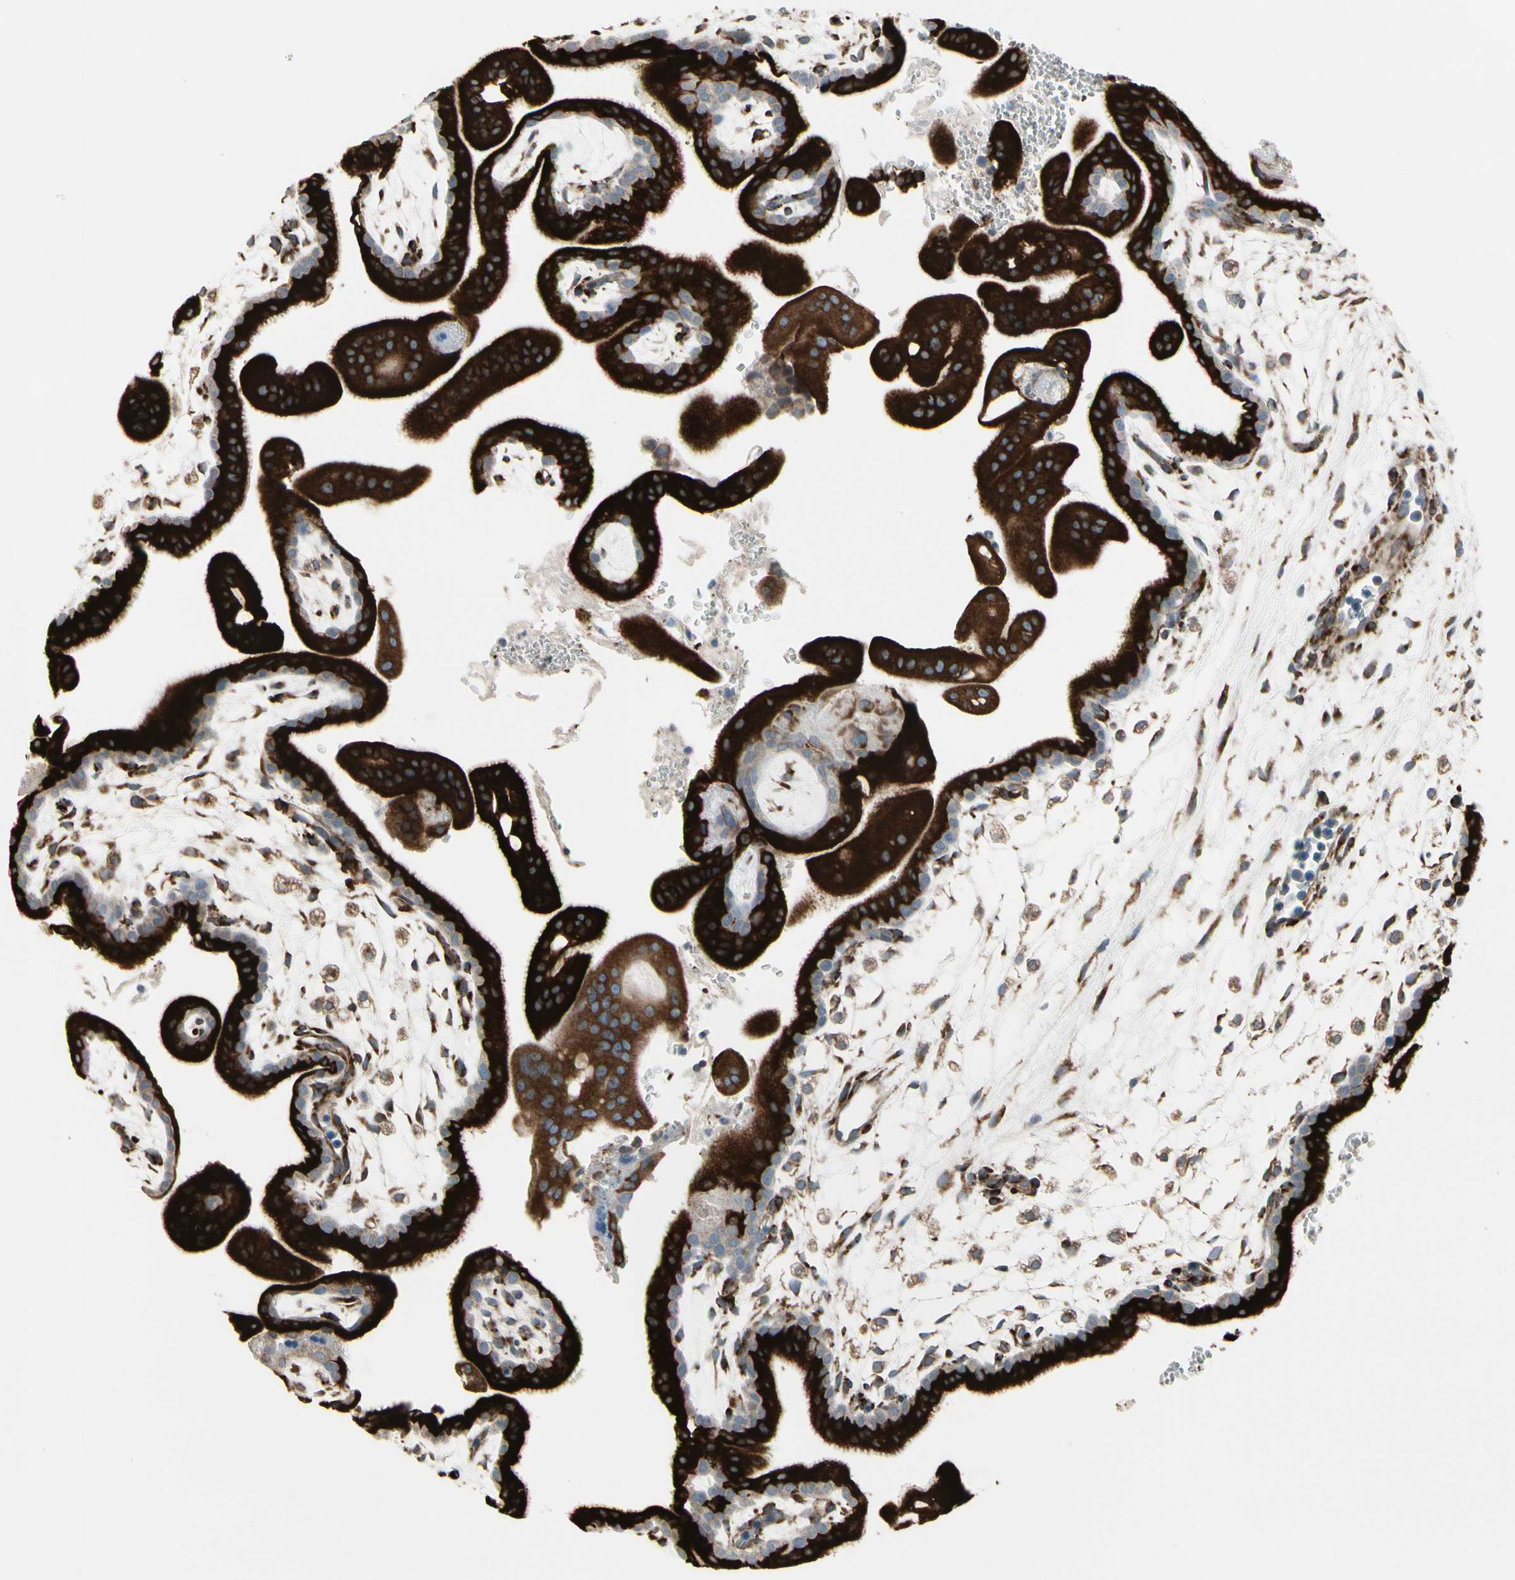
{"staining": {"intensity": "moderate", "quantity": ">75%", "location": "cytoplasmic/membranous"}, "tissue": "placenta", "cell_type": "Decidual cells", "image_type": "normal", "snomed": [{"axis": "morphology", "description": "Normal tissue, NOS"}, {"axis": "topography", "description": "Placenta"}], "caption": "This image demonstrates immunohistochemistry staining of benign placenta, with medium moderate cytoplasmic/membranous expression in about >75% of decidual cells.", "gene": "FNDC3A", "patient": {"sex": "female", "age": 35}}